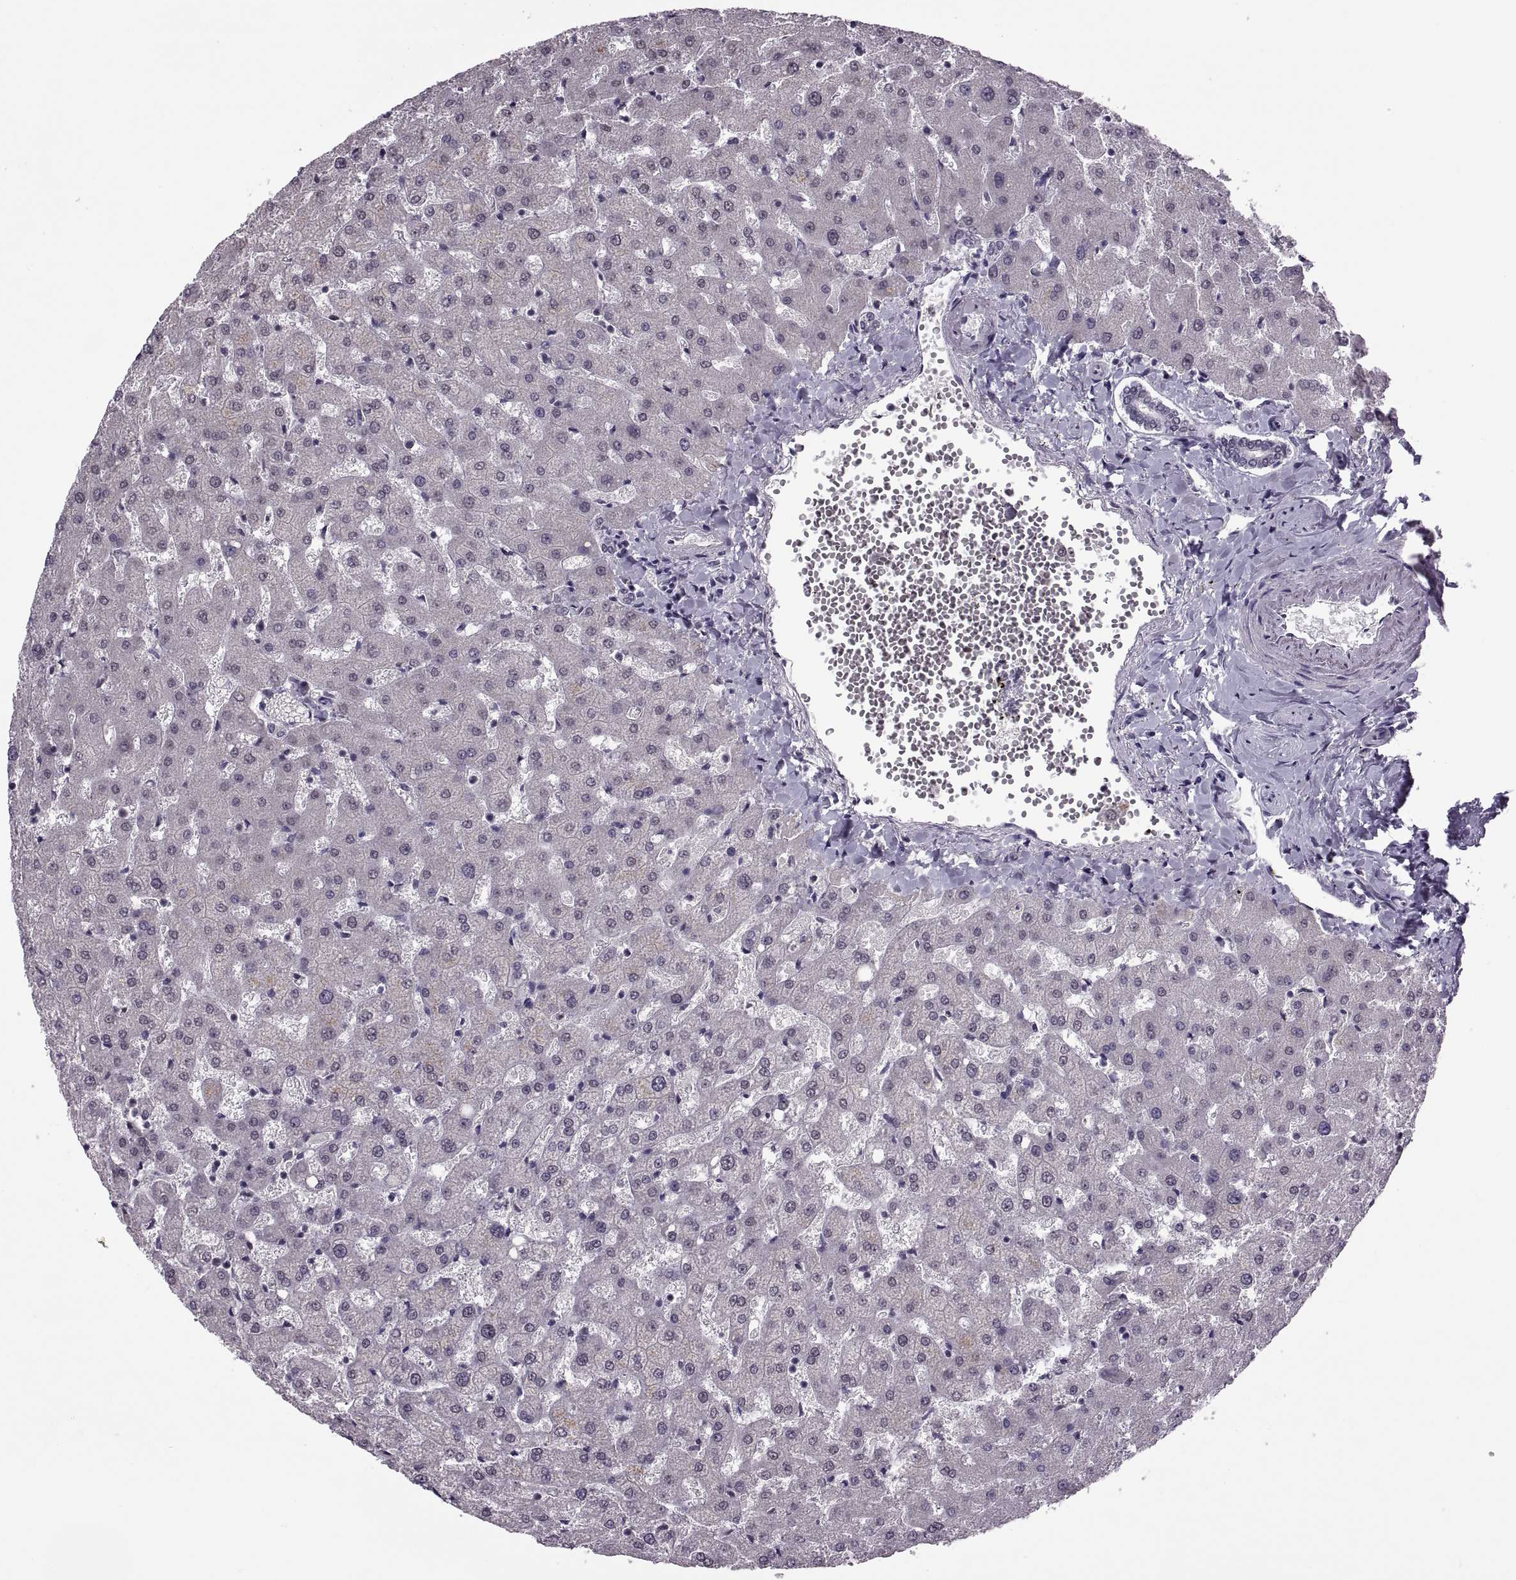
{"staining": {"intensity": "negative", "quantity": "none", "location": "none"}, "tissue": "liver", "cell_type": "Cholangiocytes", "image_type": "normal", "snomed": [{"axis": "morphology", "description": "Normal tissue, NOS"}, {"axis": "topography", "description": "Liver"}], "caption": "Liver stained for a protein using immunohistochemistry reveals no positivity cholangiocytes.", "gene": "OTP", "patient": {"sex": "female", "age": 50}}